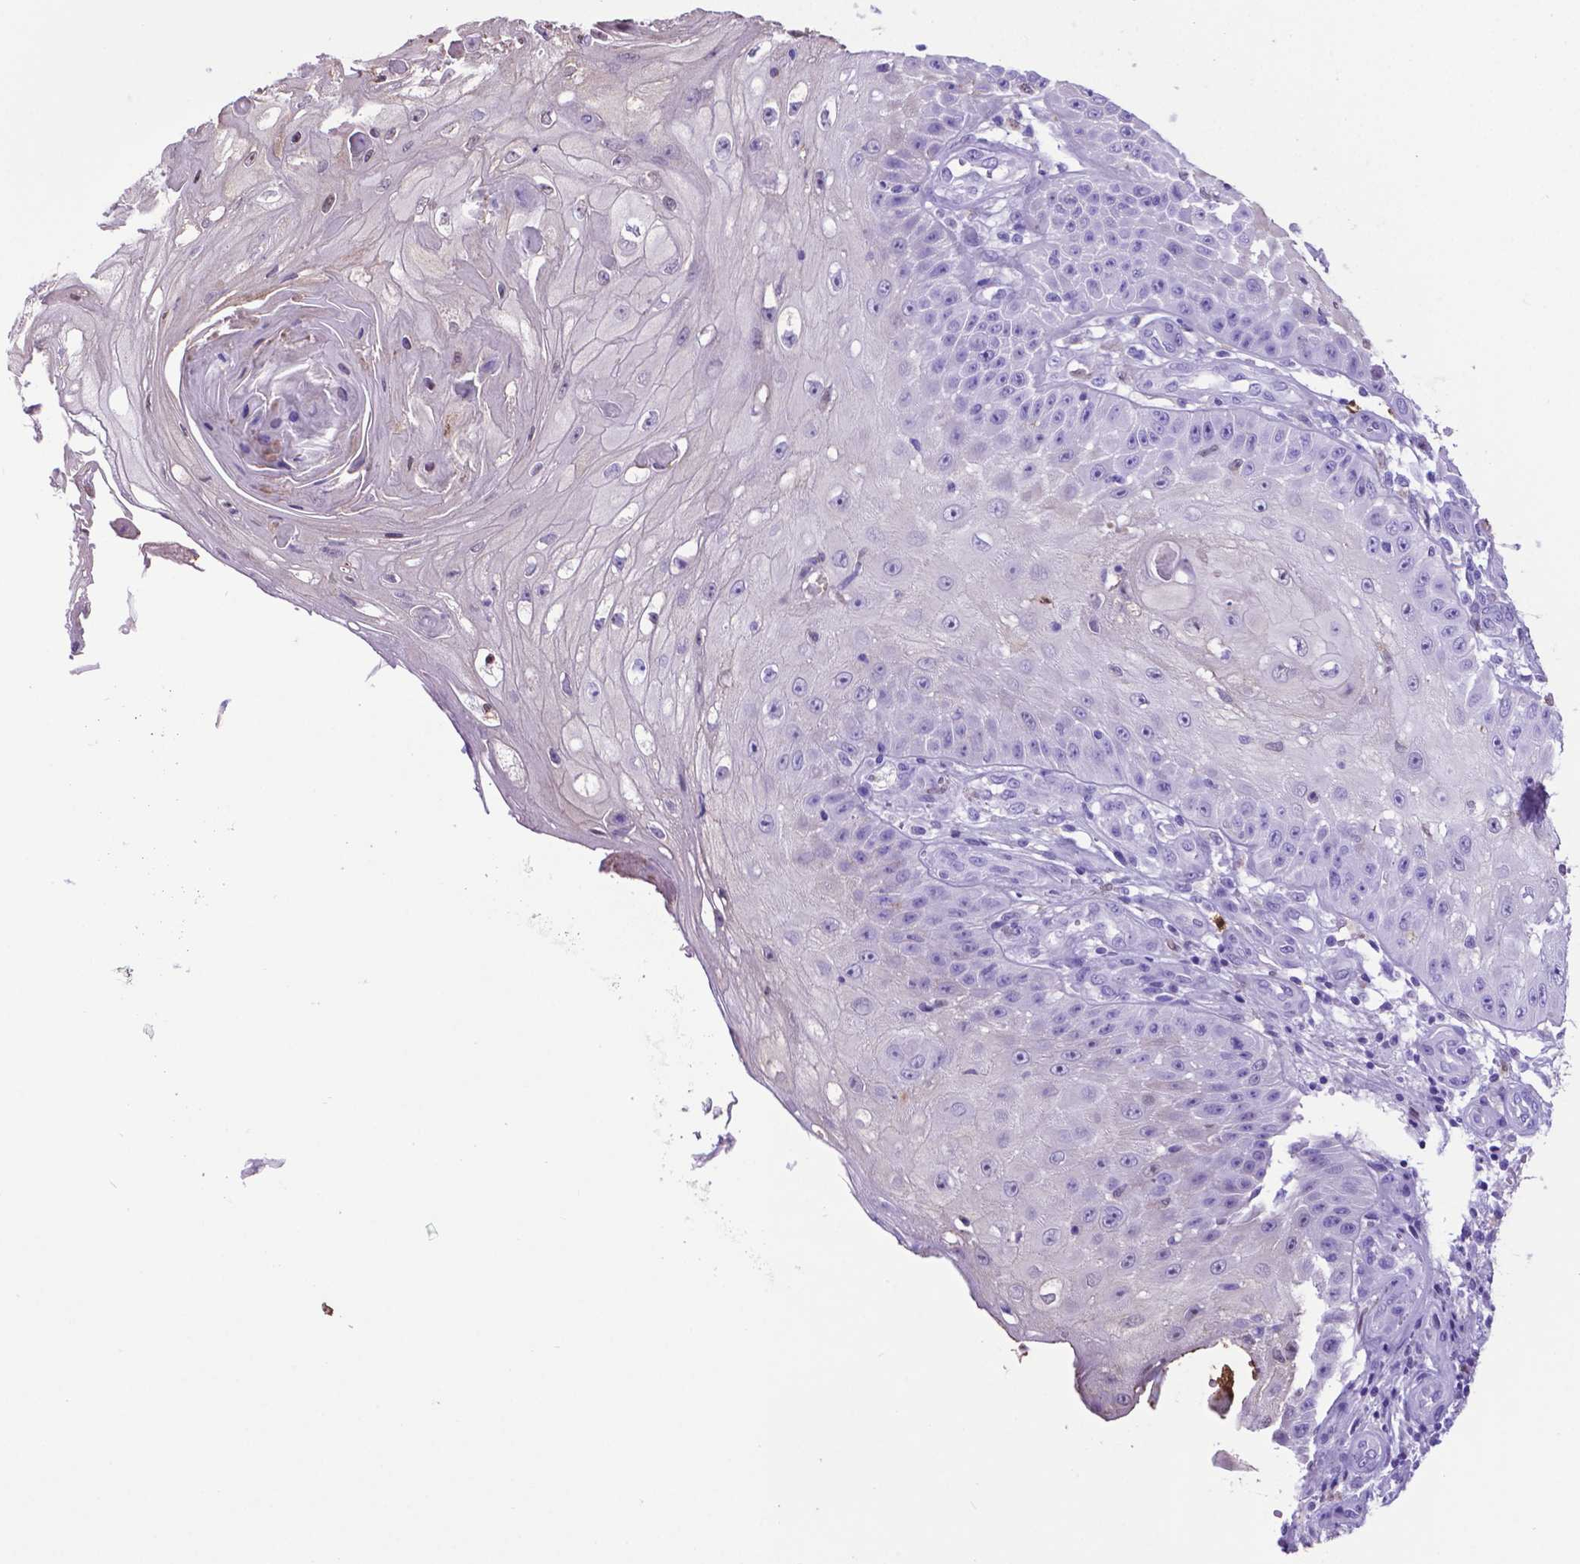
{"staining": {"intensity": "negative", "quantity": "none", "location": "none"}, "tissue": "skin cancer", "cell_type": "Tumor cells", "image_type": "cancer", "snomed": [{"axis": "morphology", "description": "Squamous cell carcinoma, NOS"}, {"axis": "topography", "description": "Skin"}], "caption": "IHC of human skin cancer (squamous cell carcinoma) demonstrates no positivity in tumor cells. Brightfield microscopy of IHC stained with DAB (3,3'-diaminobenzidine) (brown) and hematoxylin (blue), captured at high magnification.", "gene": "LZTR1", "patient": {"sex": "male", "age": 70}}